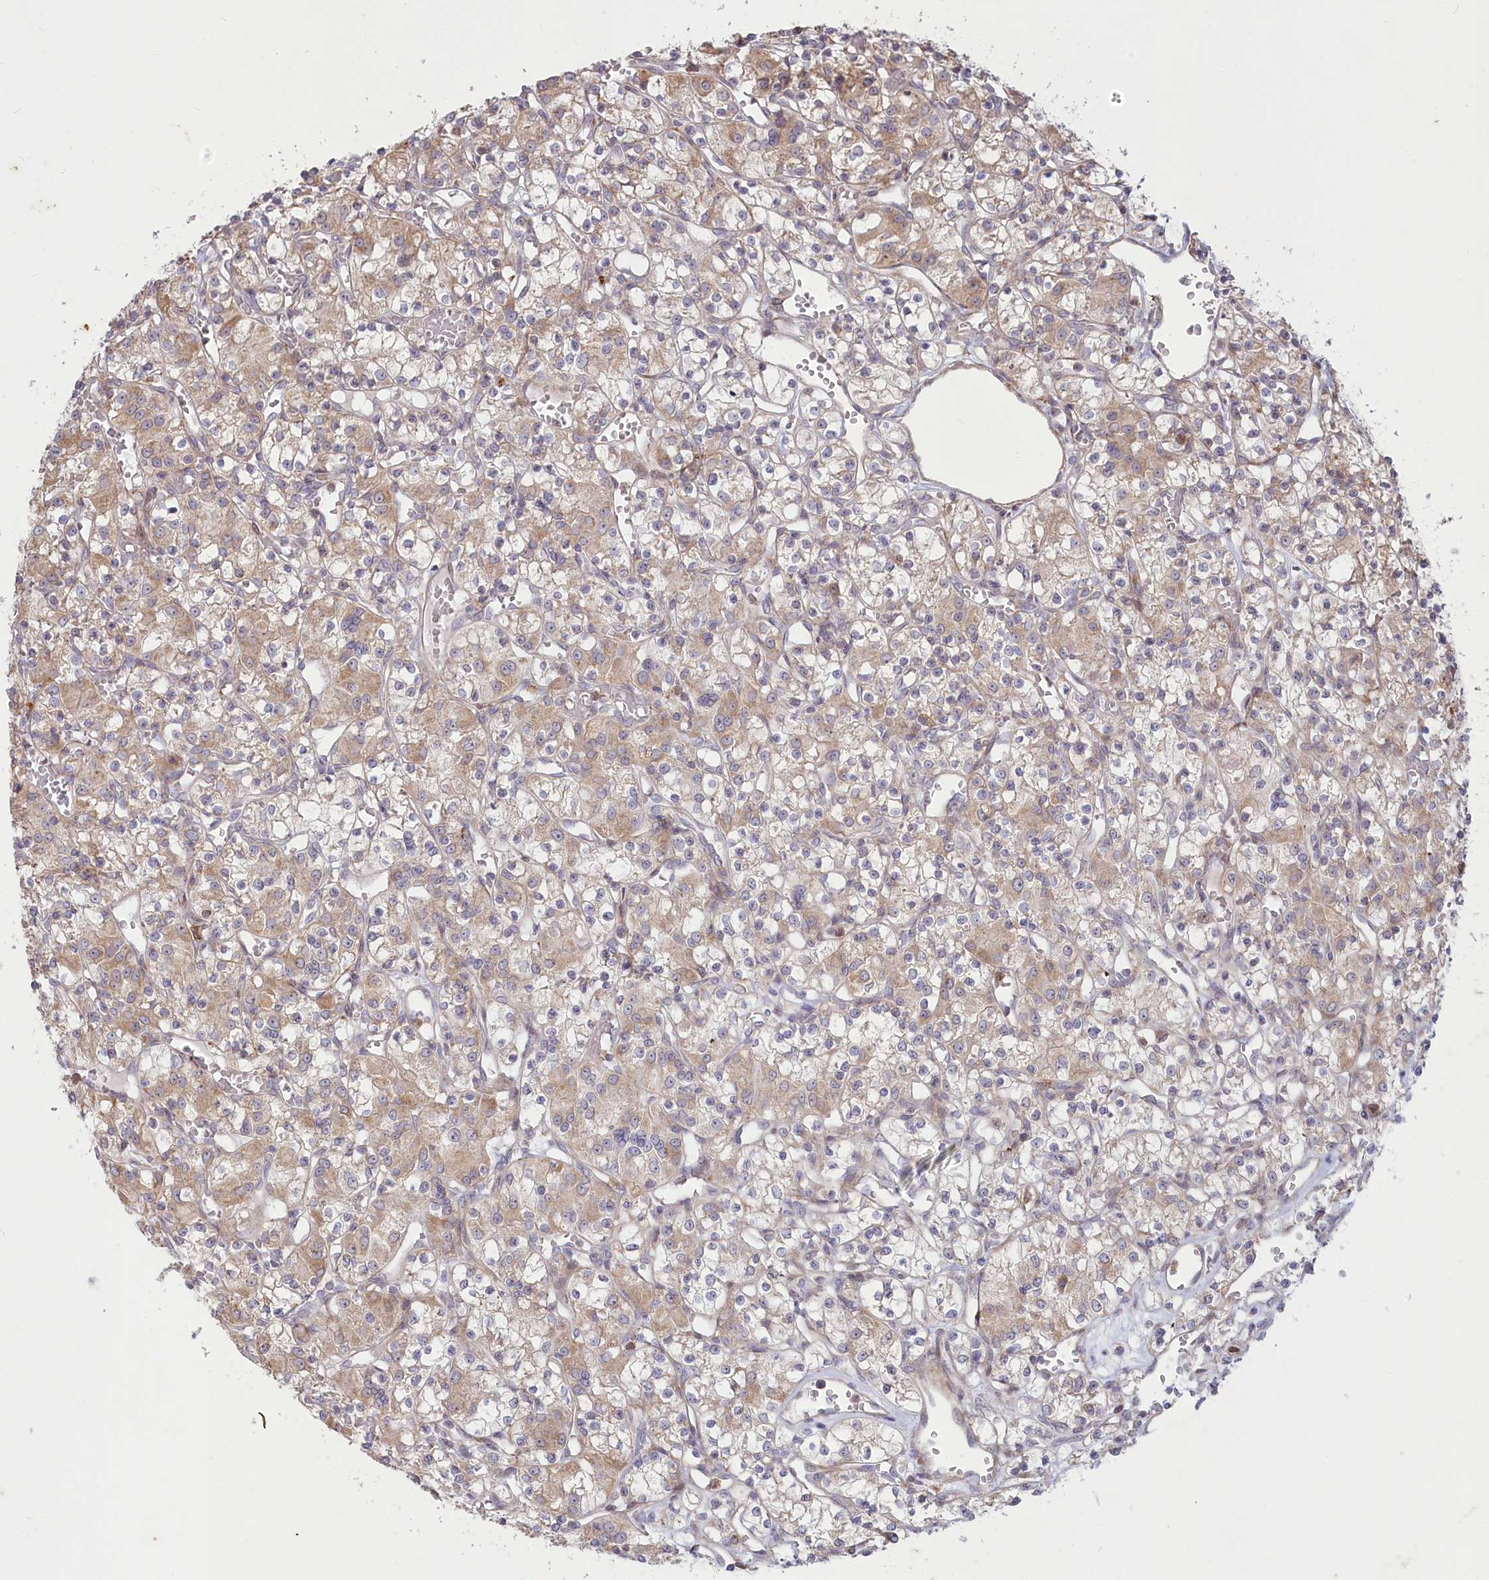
{"staining": {"intensity": "moderate", "quantity": "25%-75%", "location": "cytoplasmic/membranous"}, "tissue": "renal cancer", "cell_type": "Tumor cells", "image_type": "cancer", "snomed": [{"axis": "morphology", "description": "Adenocarcinoma, NOS"}, {"axis": "topography", "description": "Kidney"}], "caption": "Renal cancer (adenocarcinoma) stained with a brown dye shows moderate cytoplasmic/membranous positive staining in about 25%-75% of tumor cells.", "gene": "MTG1", "patient": {"sex": "female", "age": 59}}